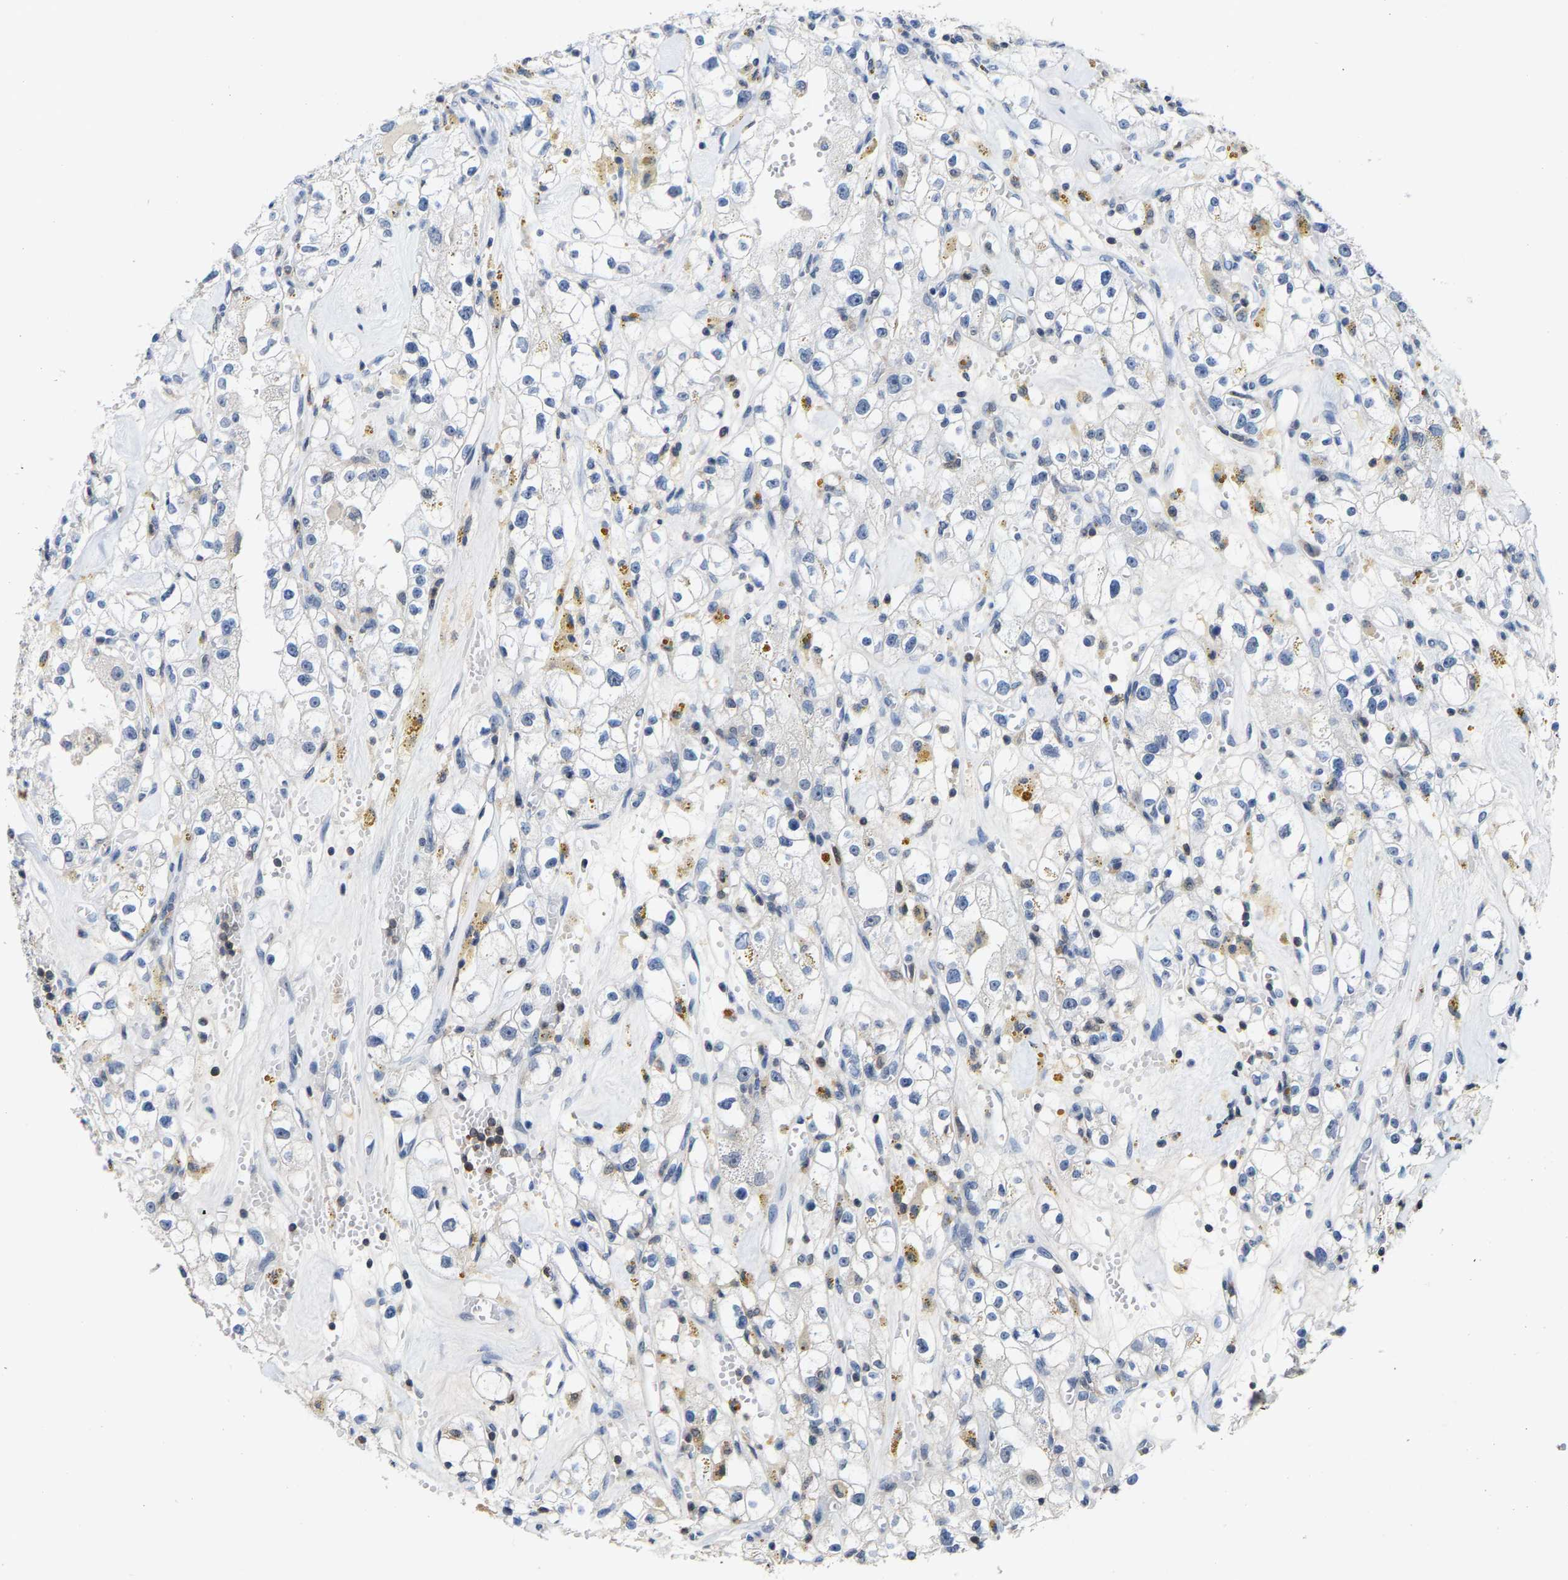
{"staining": {"intensity": "negative", "quantity": "none", "location": "none"}, "tissue": "renal cancer", "cell_type": "Tumor cells", "image_type": "cancer", "snomed": [{"axis": "morphology", "description": "Adenocarcinoma, NOS"}, {"axis": "topography", "description": "Kidney"}], "caption": "Immunohistochemistry (IHC) of human renal adenocarcinoma reveals no expression in tumor cells.", "gene": "FGD3", "patient": {"sex": "male", "age": 56}}